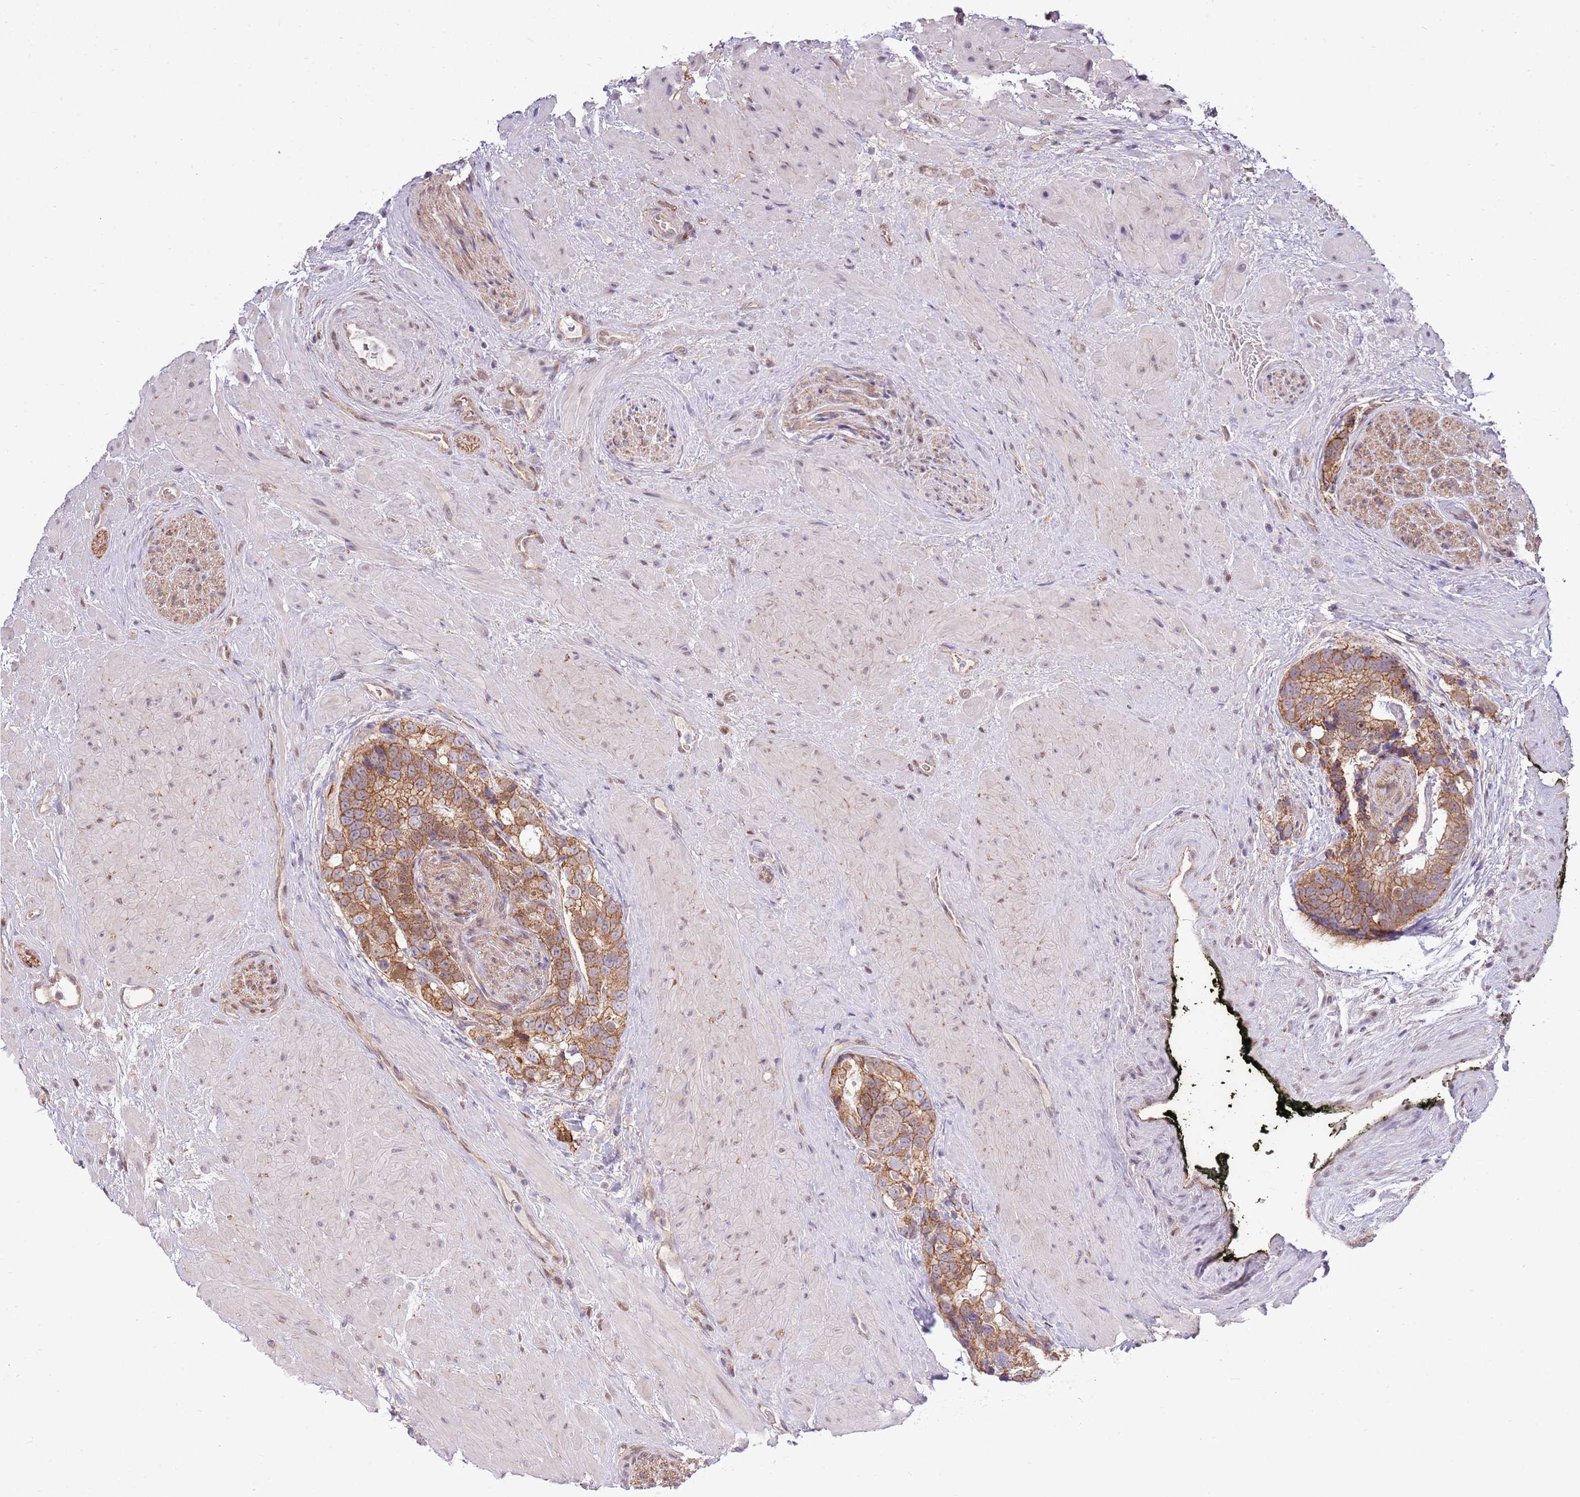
{"staining": {"intensity": "moderate", "quantity": ">75%", "location": "cytoplasmic/membranous"}, "tissue": "prostate cancer", "cell_type": "Tumor cells", "image_type": "cancer", "snomed": [{"axis": "morphology", "description": "Adenocarcinoma, High grade"}, {"axis": "topography", "description": "Prostate"}], "caption": "Immunohistochemistry (IHC) staining of adenocarcinoma (high-grade) (prostate), which exhibits medium levels of moderate cytoplasmic/membranous positivity in approximately >75% of tumor cells indicating moderate cytoplasmic/membranous protein positivity. The staining was performed using DAB (brown) for protein detection and nuclei were counterstained in hematoxylin (blue).", "gene": "ARL2BP", "patient": {"sex": "male", "age": 74}}